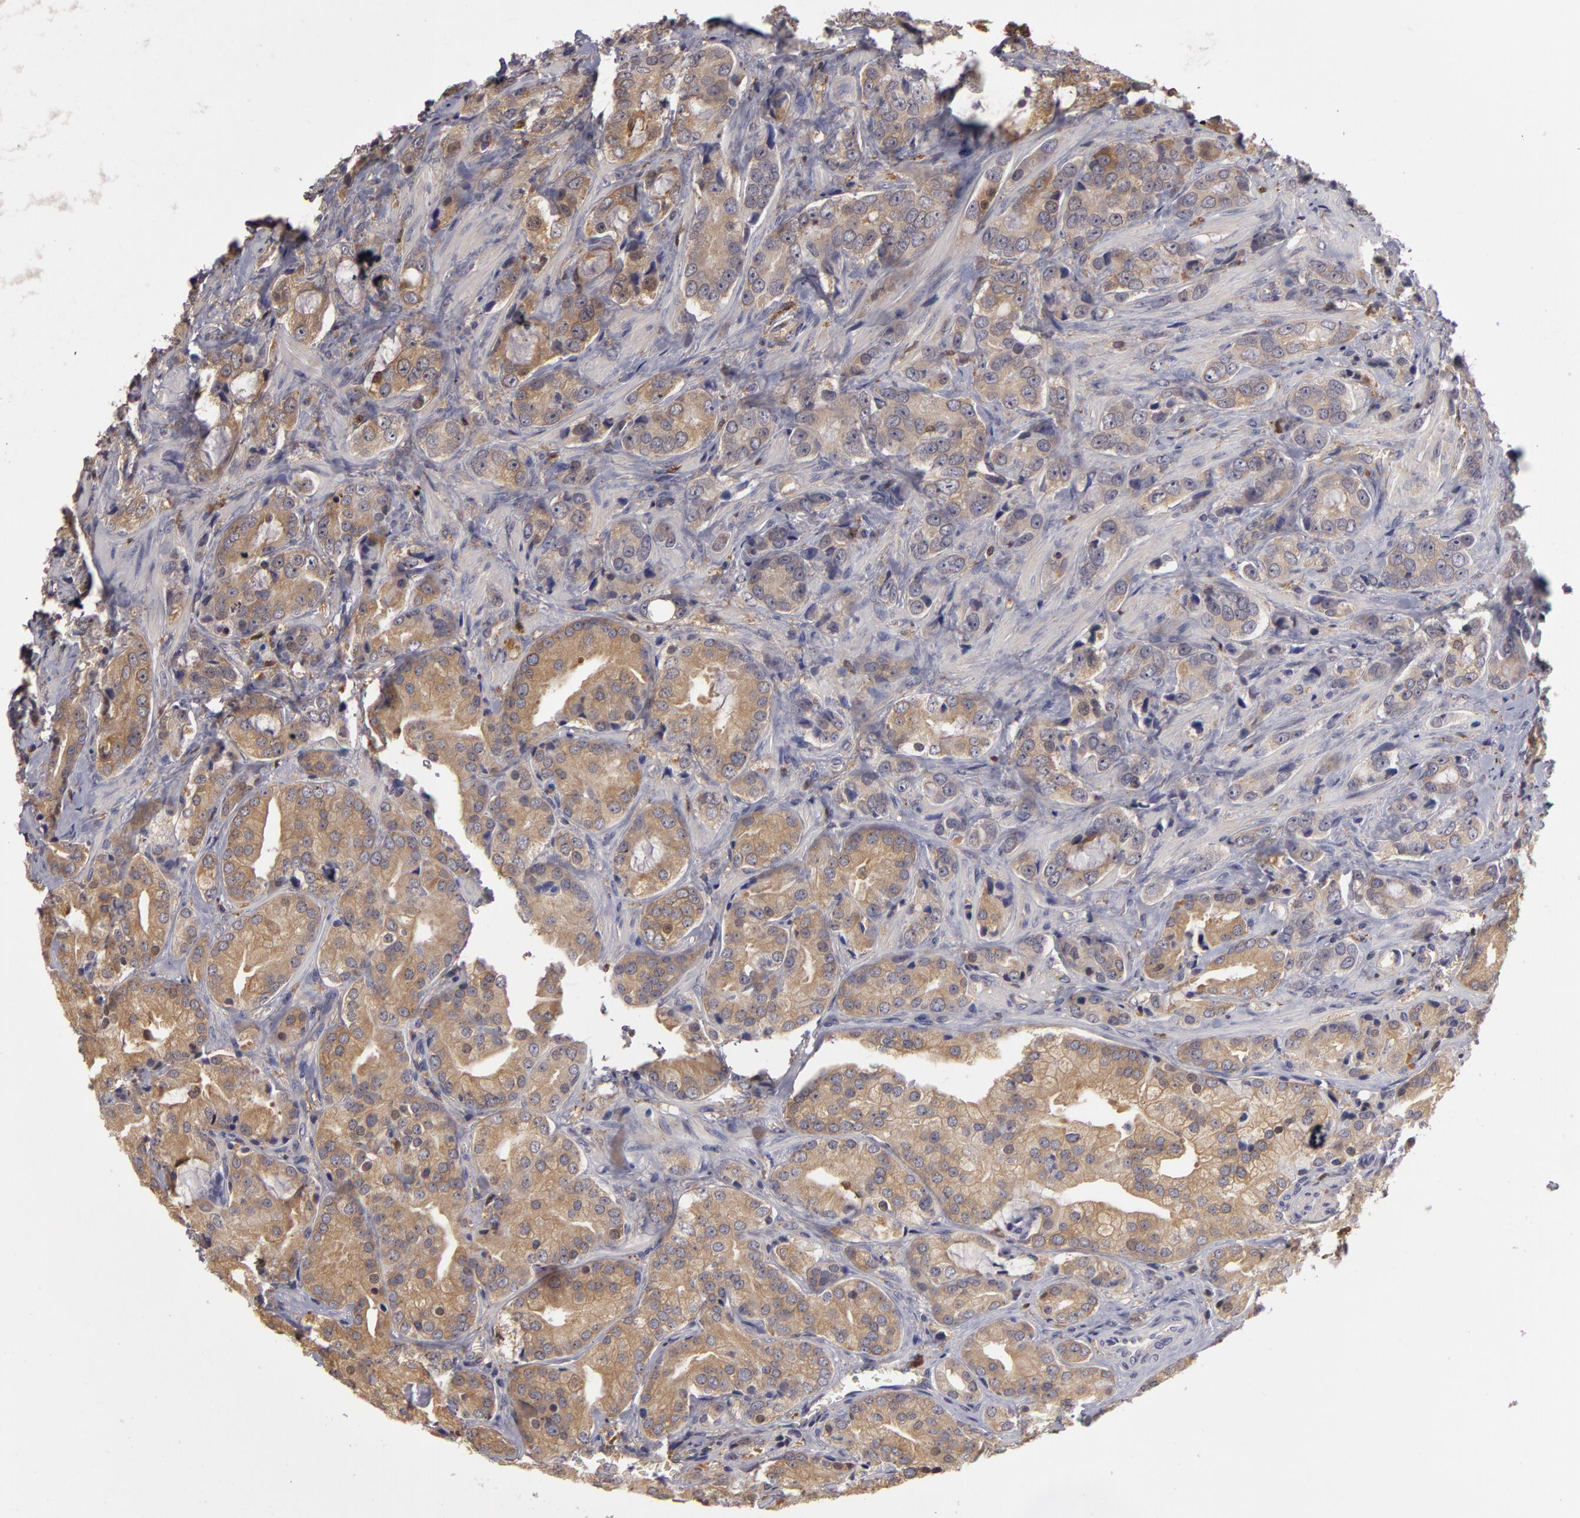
{"staining": {"intensity": "weak", "quantity": ">75%", "location": "cytoplasmic/membranous"}, "tissue": "prostate cancer", "cell_type": "Tumor cells", "image_type": "cancer", "snomed": [{"axis": "morphology", "description": "Adenocarcinoma, Medium grade"}, {"axis": "topography", "description": "Prostate"}], "caption": "Tumor cells show weak cytoplasmic/membranous staining in about >75% of cells in prostate cancer (medium-grade adenocarcinoma). (DAB (3,3'-diaminobenzidine) IHC, brown staining for protein, blue staining for nuclei).", "gene": "GNPDA1", "patient": {"sex": "male", "age": 70}}